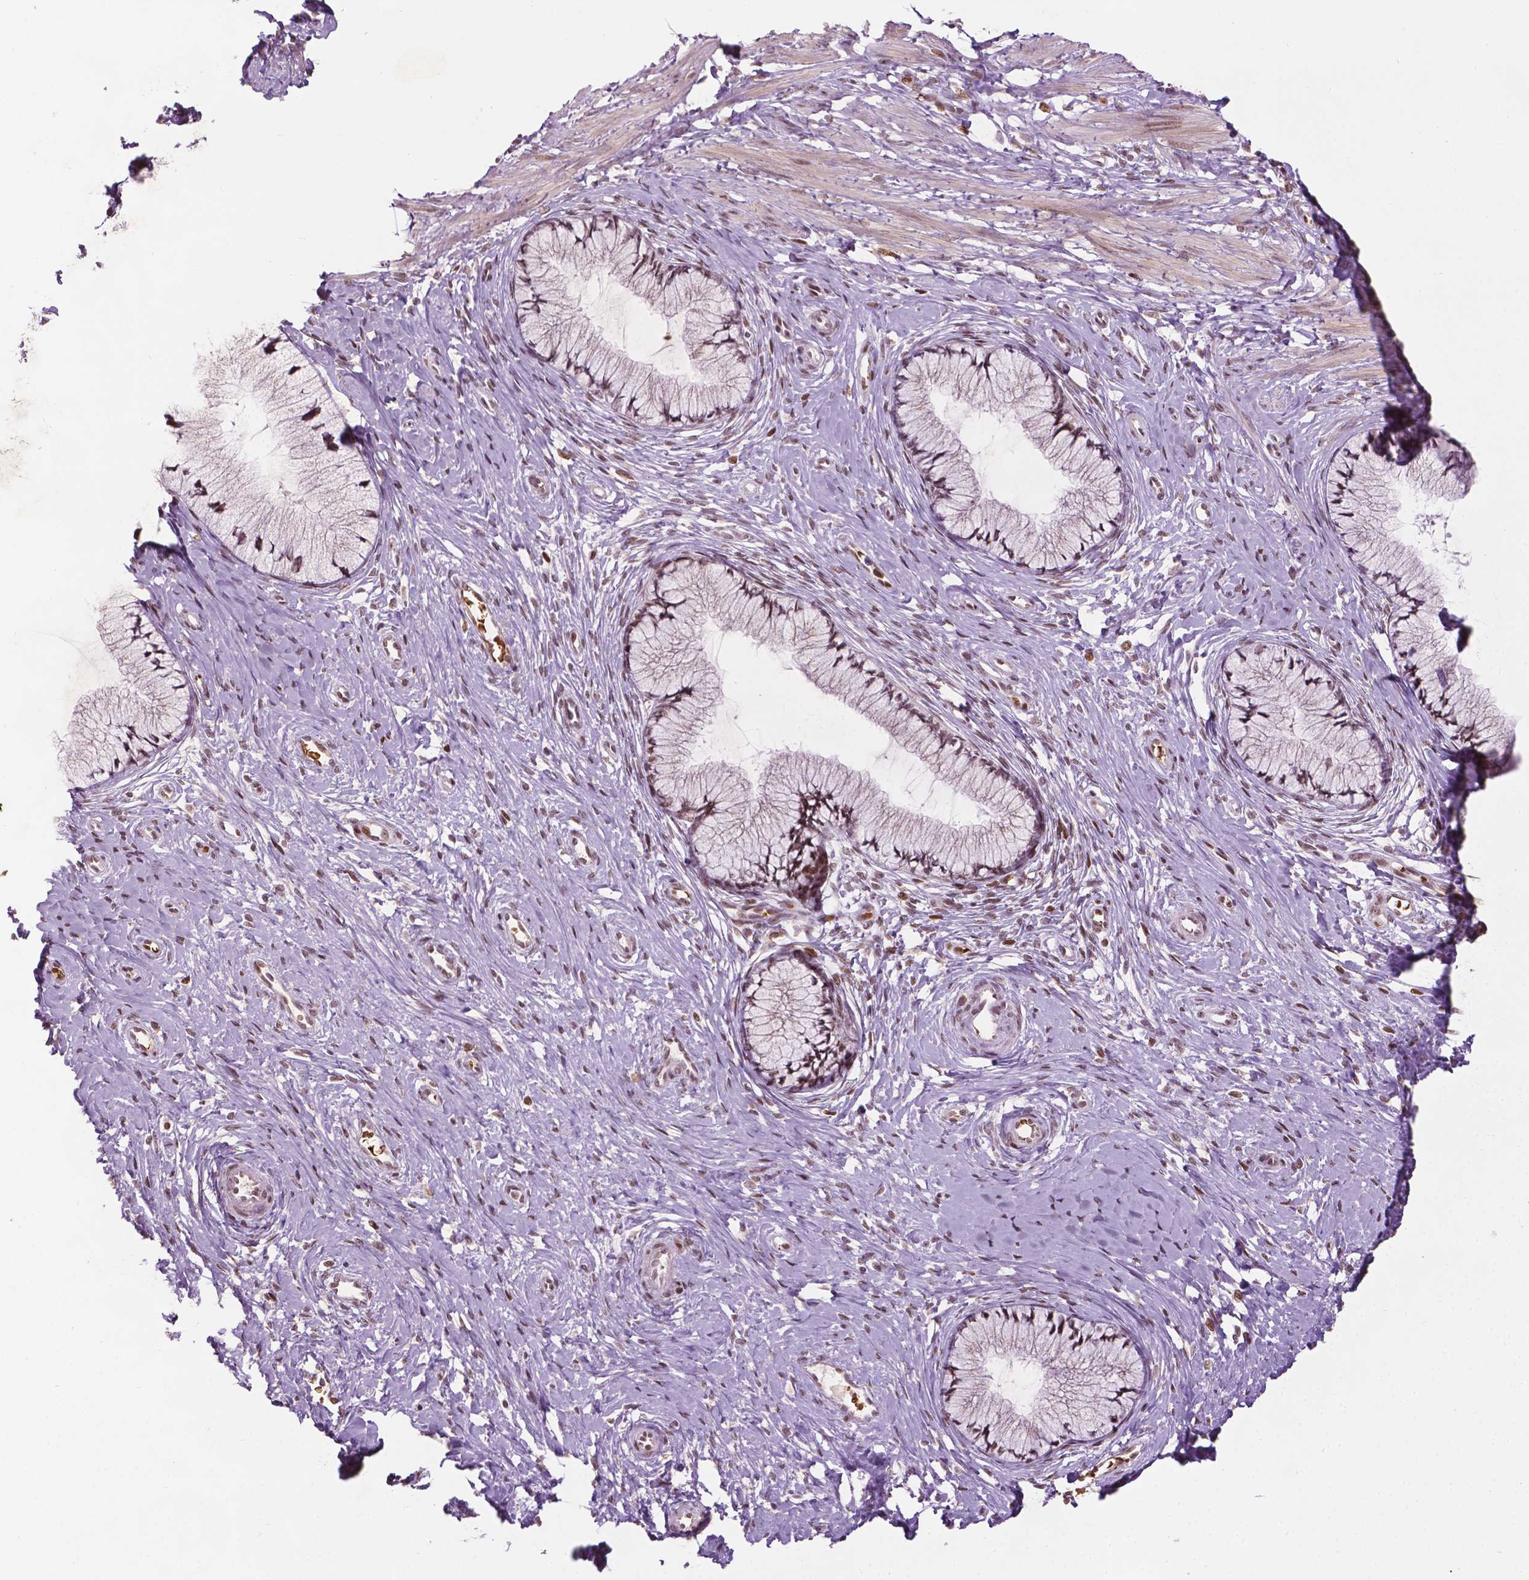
{"staining": {"intensity": "moderate", "quantity": ">75%", "location": "nuclear"}, "tissue": "cervix", "cell_type": "Glandular cells", "image_type": "normal", "snomed": [{"axis": "morphology", "description": "Normal tissue, NOS"}, {"axis": "topography", "description": "Cervix"}], "caption": "Moderate nuclear staining is present in approximately >75% of glandular cells in benign cervix. (DAB IHC, brown staining for protein, blue staining for nuclei).", "gene": "ZNF41", "patient": {"sex": "female", "age": 37}}